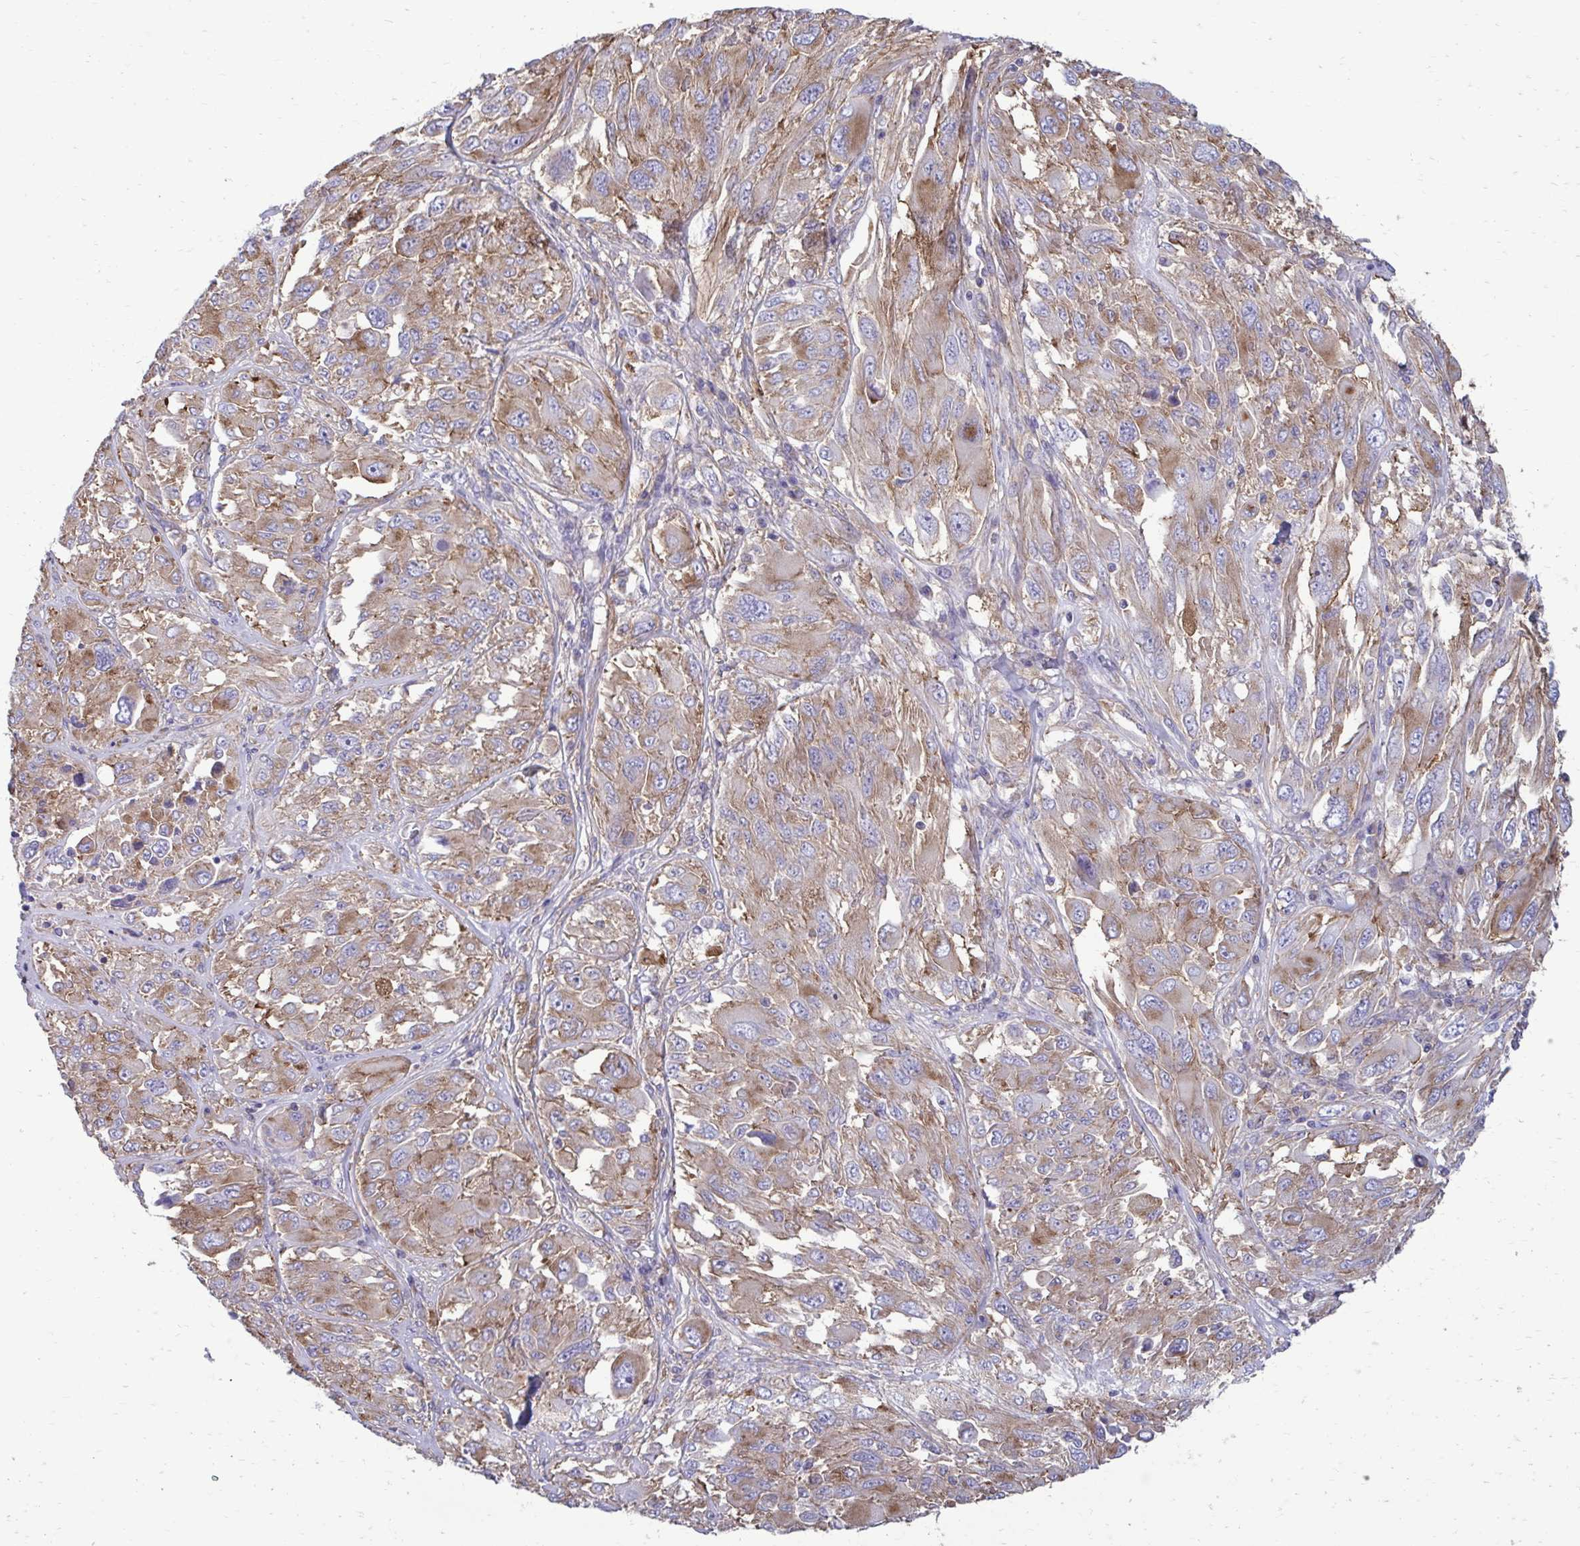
{"staining": {"intensity": "weak", "quantity": ">75%", "location": "cytoplasmic/membranous"}, "tissue": "melanoma", "cell_type": "Tumor cells", "image_type": "cancer", "snomed": [{"axis": "morphology", "description": "Malignant melanoma, NOS"}, {"axis": "topography", "description": "Skin"}], "caption": "A brown stain shows weak cytoplasmic/membranous staining of a protein in melanoma tumor cells. Ihc stains the protein of interest in brown and the nuclei are stained blue.", "gene": "CLTA", "patient": {"sex": "female", "age": 91}}